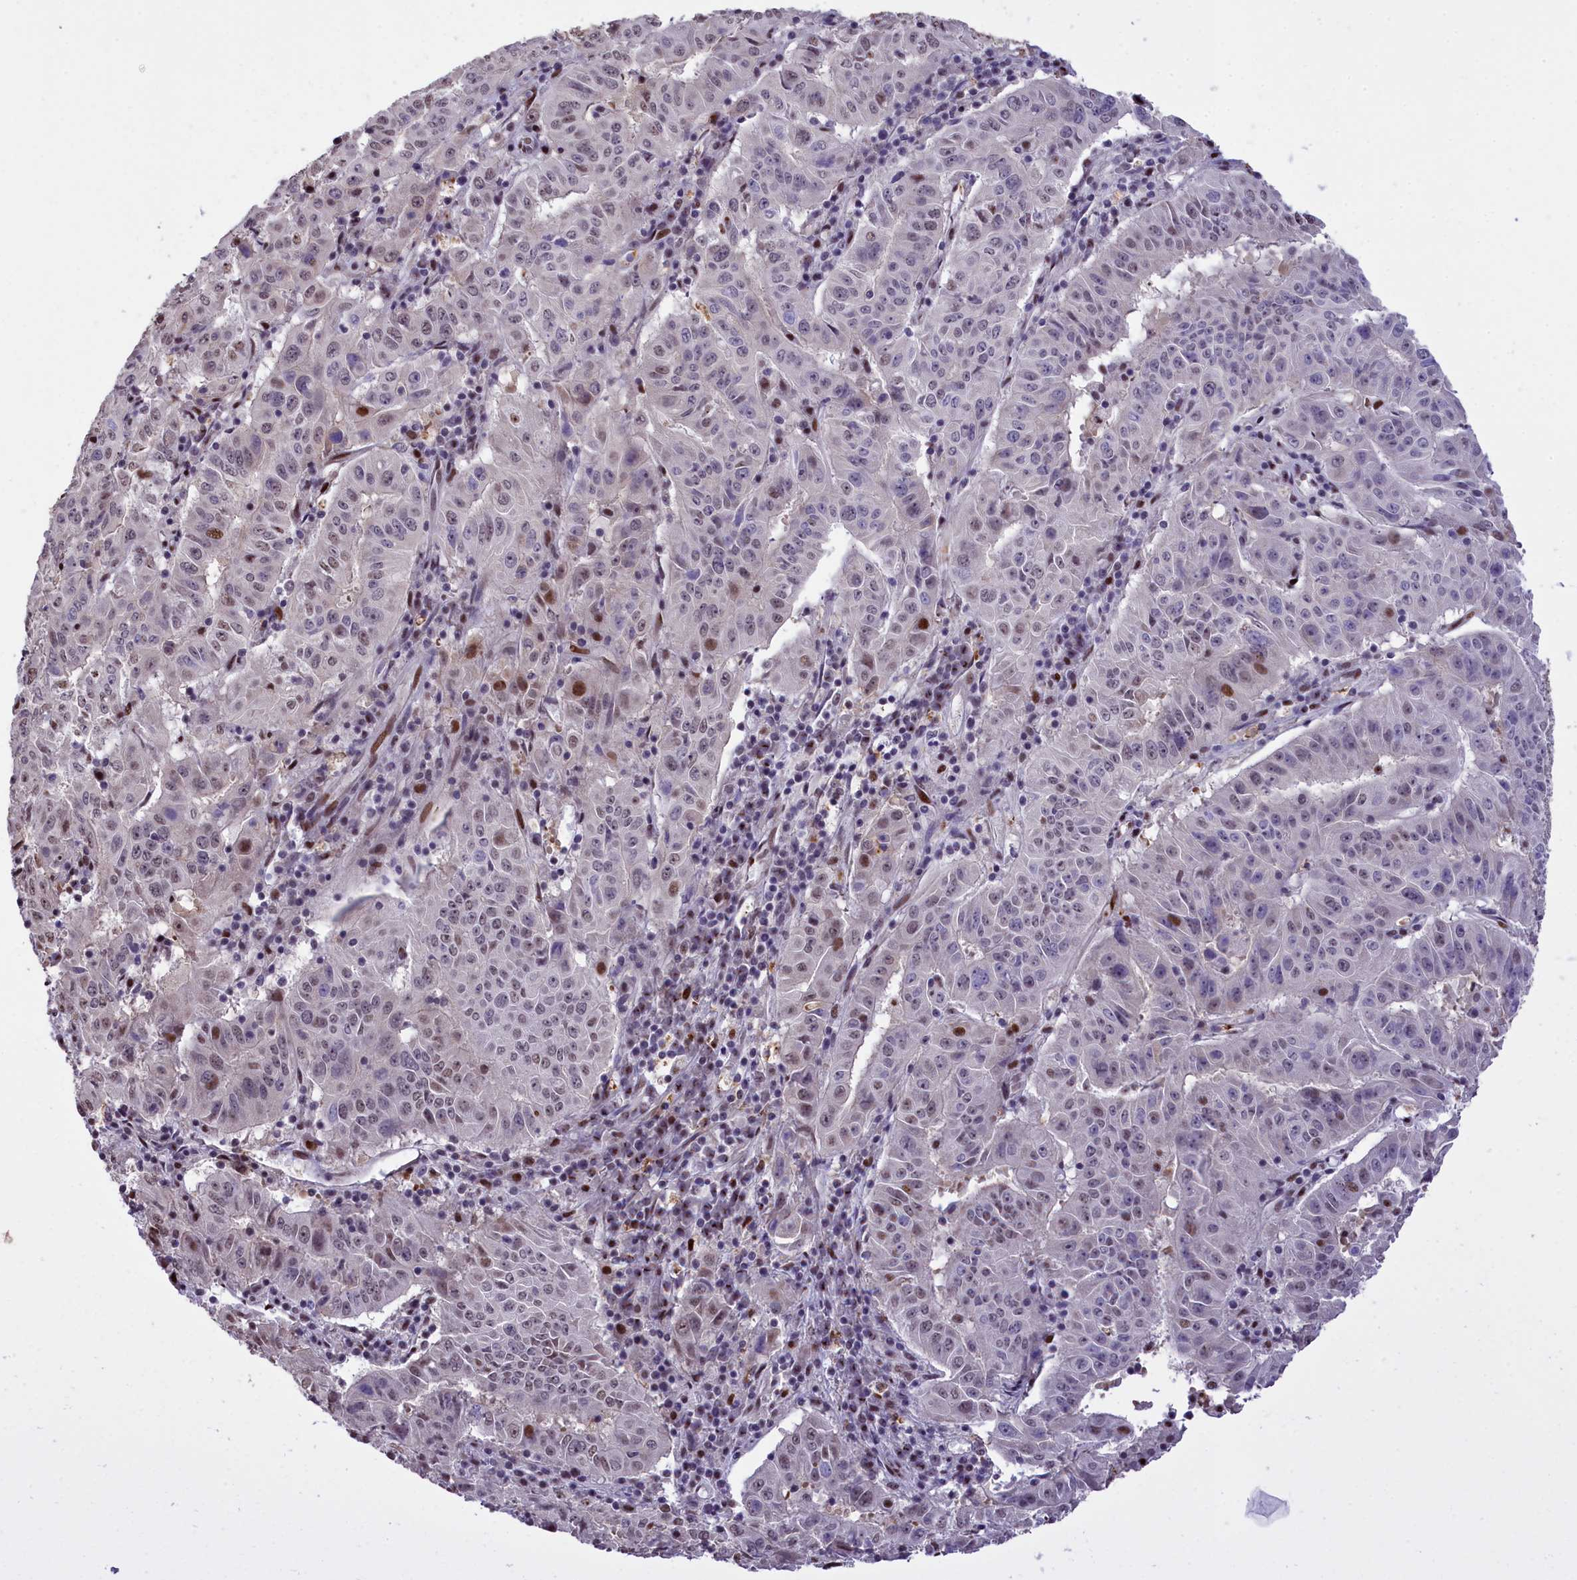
{"staining": {"intensity": "moderate", "quantity": "<25%", "location": "nuclear"}, "tissue": "pancreatic cancer", "cell_type": "Tumor cells", "image_type": "cancer", "snomed": [{"axis": "morphology", "description": "Adenocarcinoma, NOS"}, {"axis": "topography", "description": "Pancreas"}], "caption": "Immunohistochemical staining of human pancreatic cancer exhibits low levels of moderate nuclear positivity in approximately <25% of tumor cells. (Stains: DAB (3,3'-diaminobenzidine) in brown, nuclei in blue, Microscopy: brightfield microscopy at high magnification).", "gene": "RELB", "patient": {"sex": "male", "age": 63}}